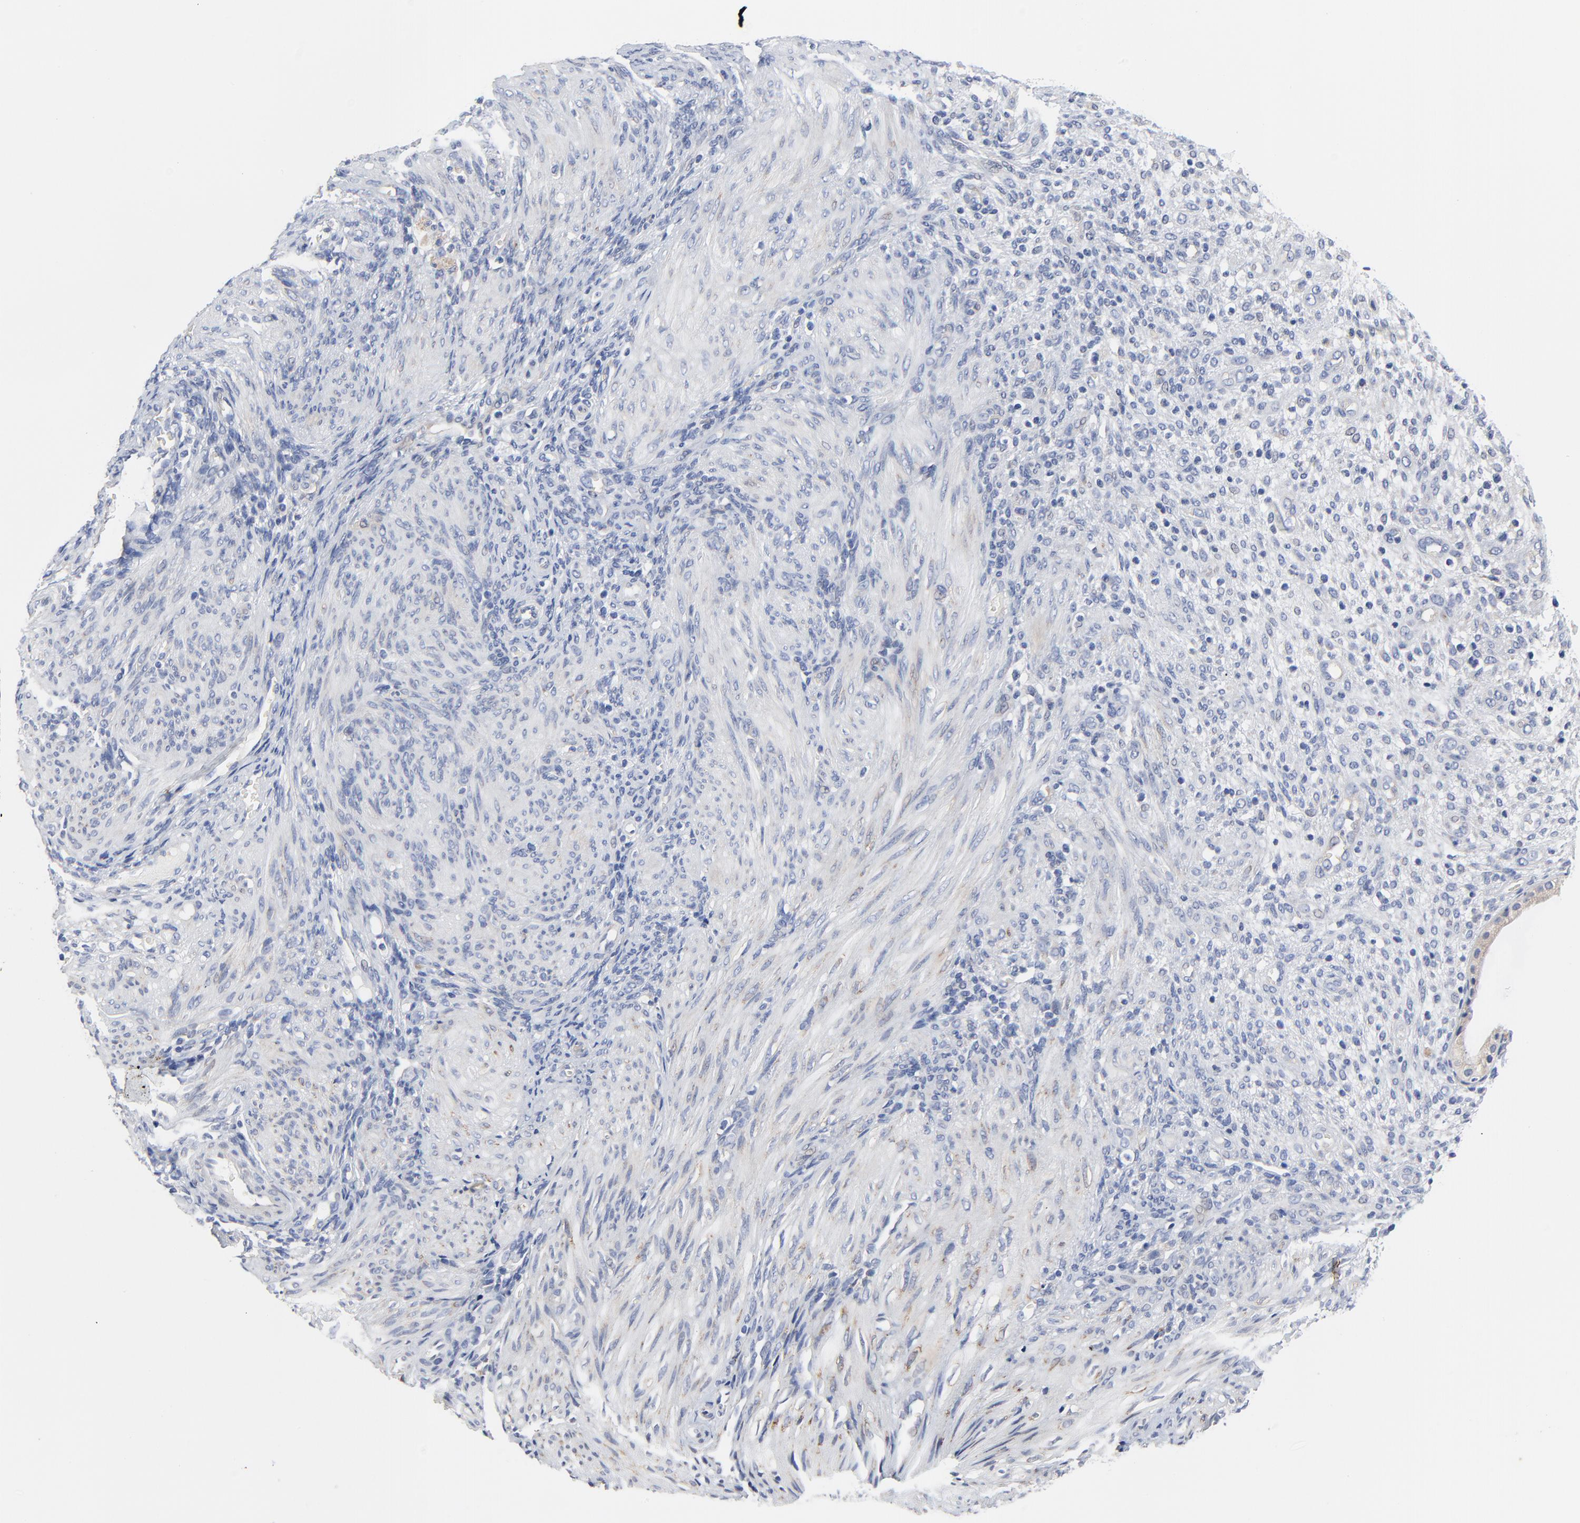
{"staining": {"intensity": "negative", "quantity": "none", "location": "none"}, "tissue": "endometrium", "cell_type": "Cells in endometrial stroma", "image_type": "normal", "snomed": [{"axis": "morphology", "description": "Normal tissue, NOS"}, {"axis": "topography", "description": "Endometrium"}], "caption": "A histopathology image of human endometrium is negative for staining in cells in endometrial stroma. (Immunohistochemistry (ihc), brightfield microscopy, high magnification).", "gene": "VAV2", "patient": {"sex": "female", "age": 72}}